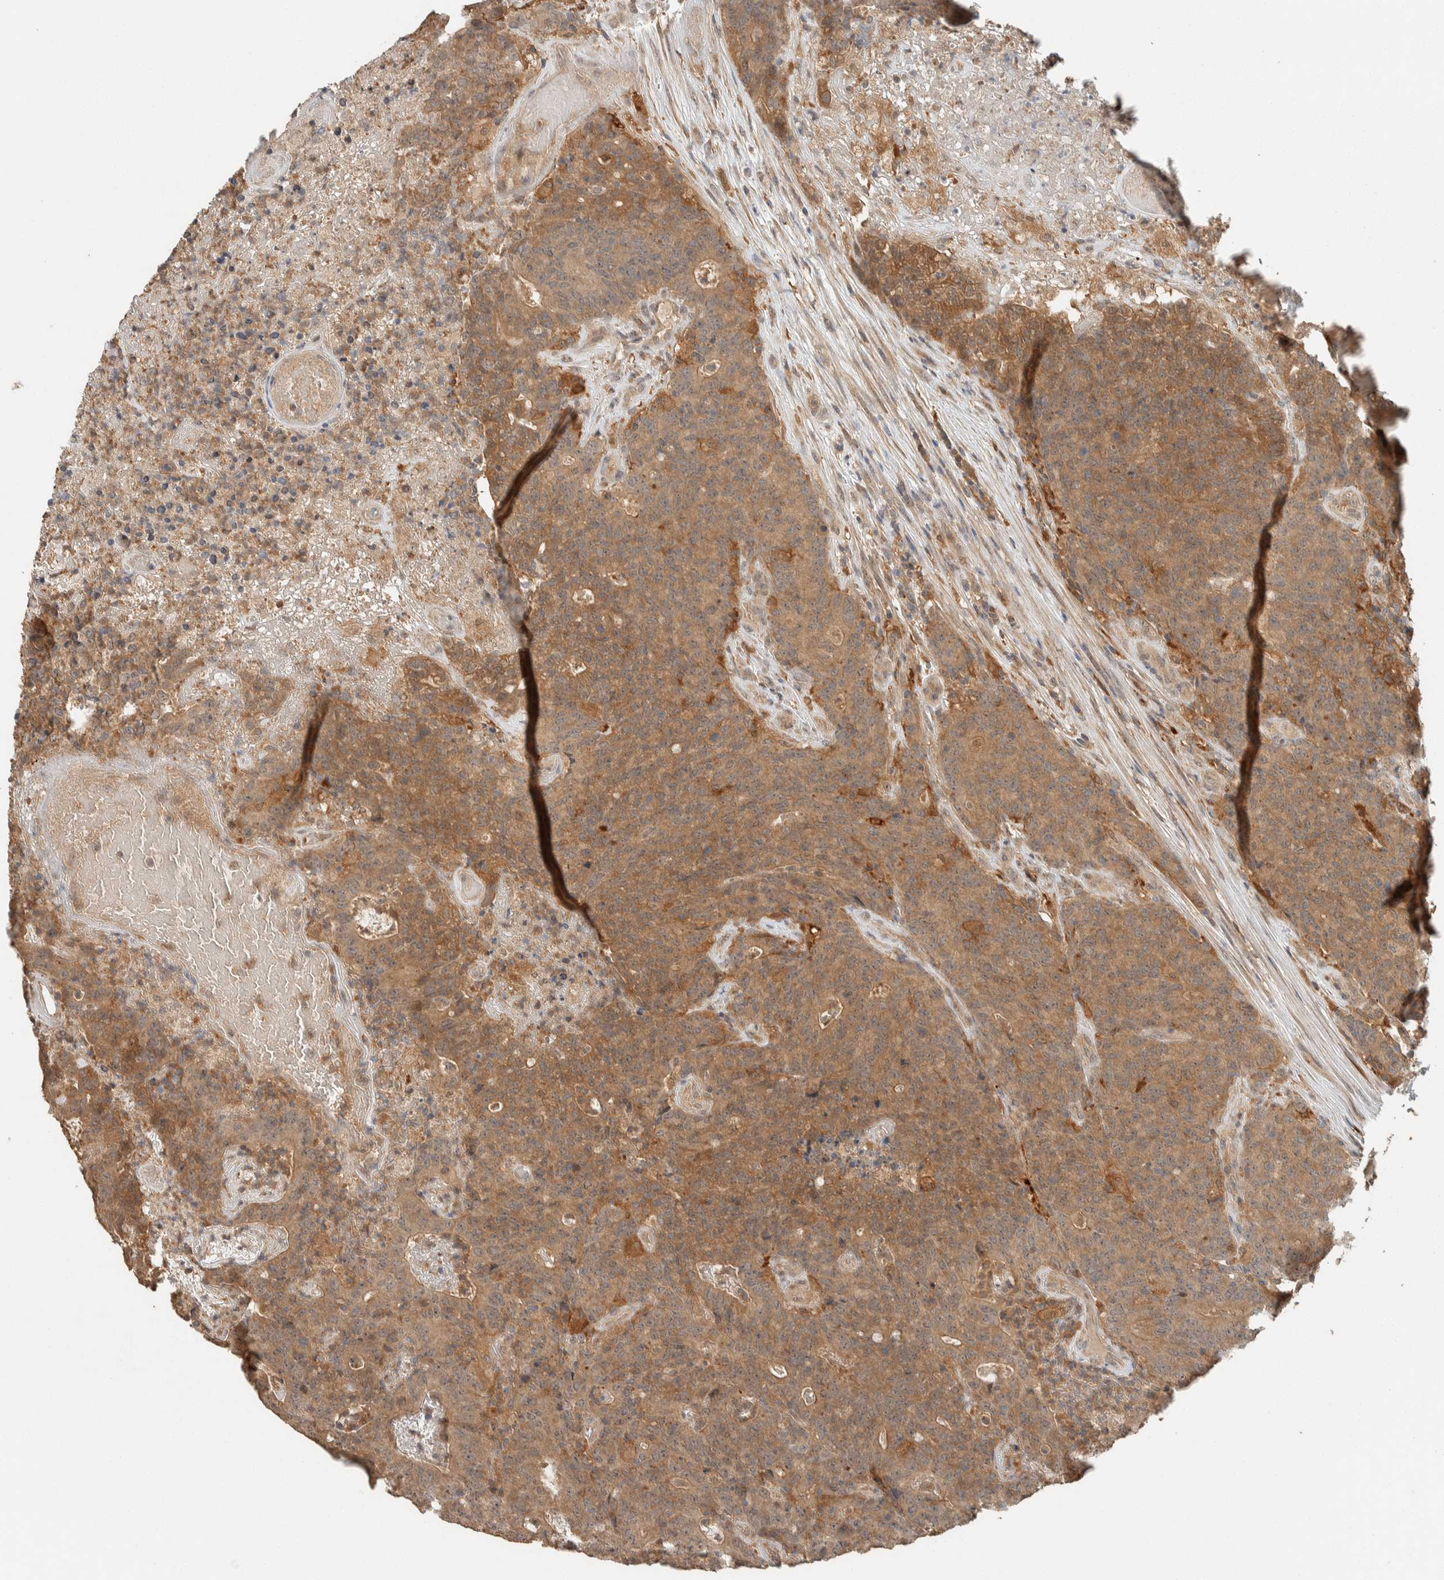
{"staining": {"intensity": "moderate", "quantity": ">75%", "location": "cytoplasmic/membranous,nuclear"}, "tissue": "colorectal cancer", "cell_type": "Tumor cells", "image_type": "cancer", "snomed": [{"axis": "morphology", "description": "Normal tissue, NOS"}, {"axis": "morphology", "description": "Adenocarcinoma, NOS"}, {"axis": "topography", "description": "Colon"}], "caption": "Human adenocarcinoma (colorectal) stained with a brown dye displays moderate cytoplasmic/membranous and nuclear positive staining in about >75% of tumor cells.", "gene": "ZNF567", "patient": {"sex": "female", "age": 75}}